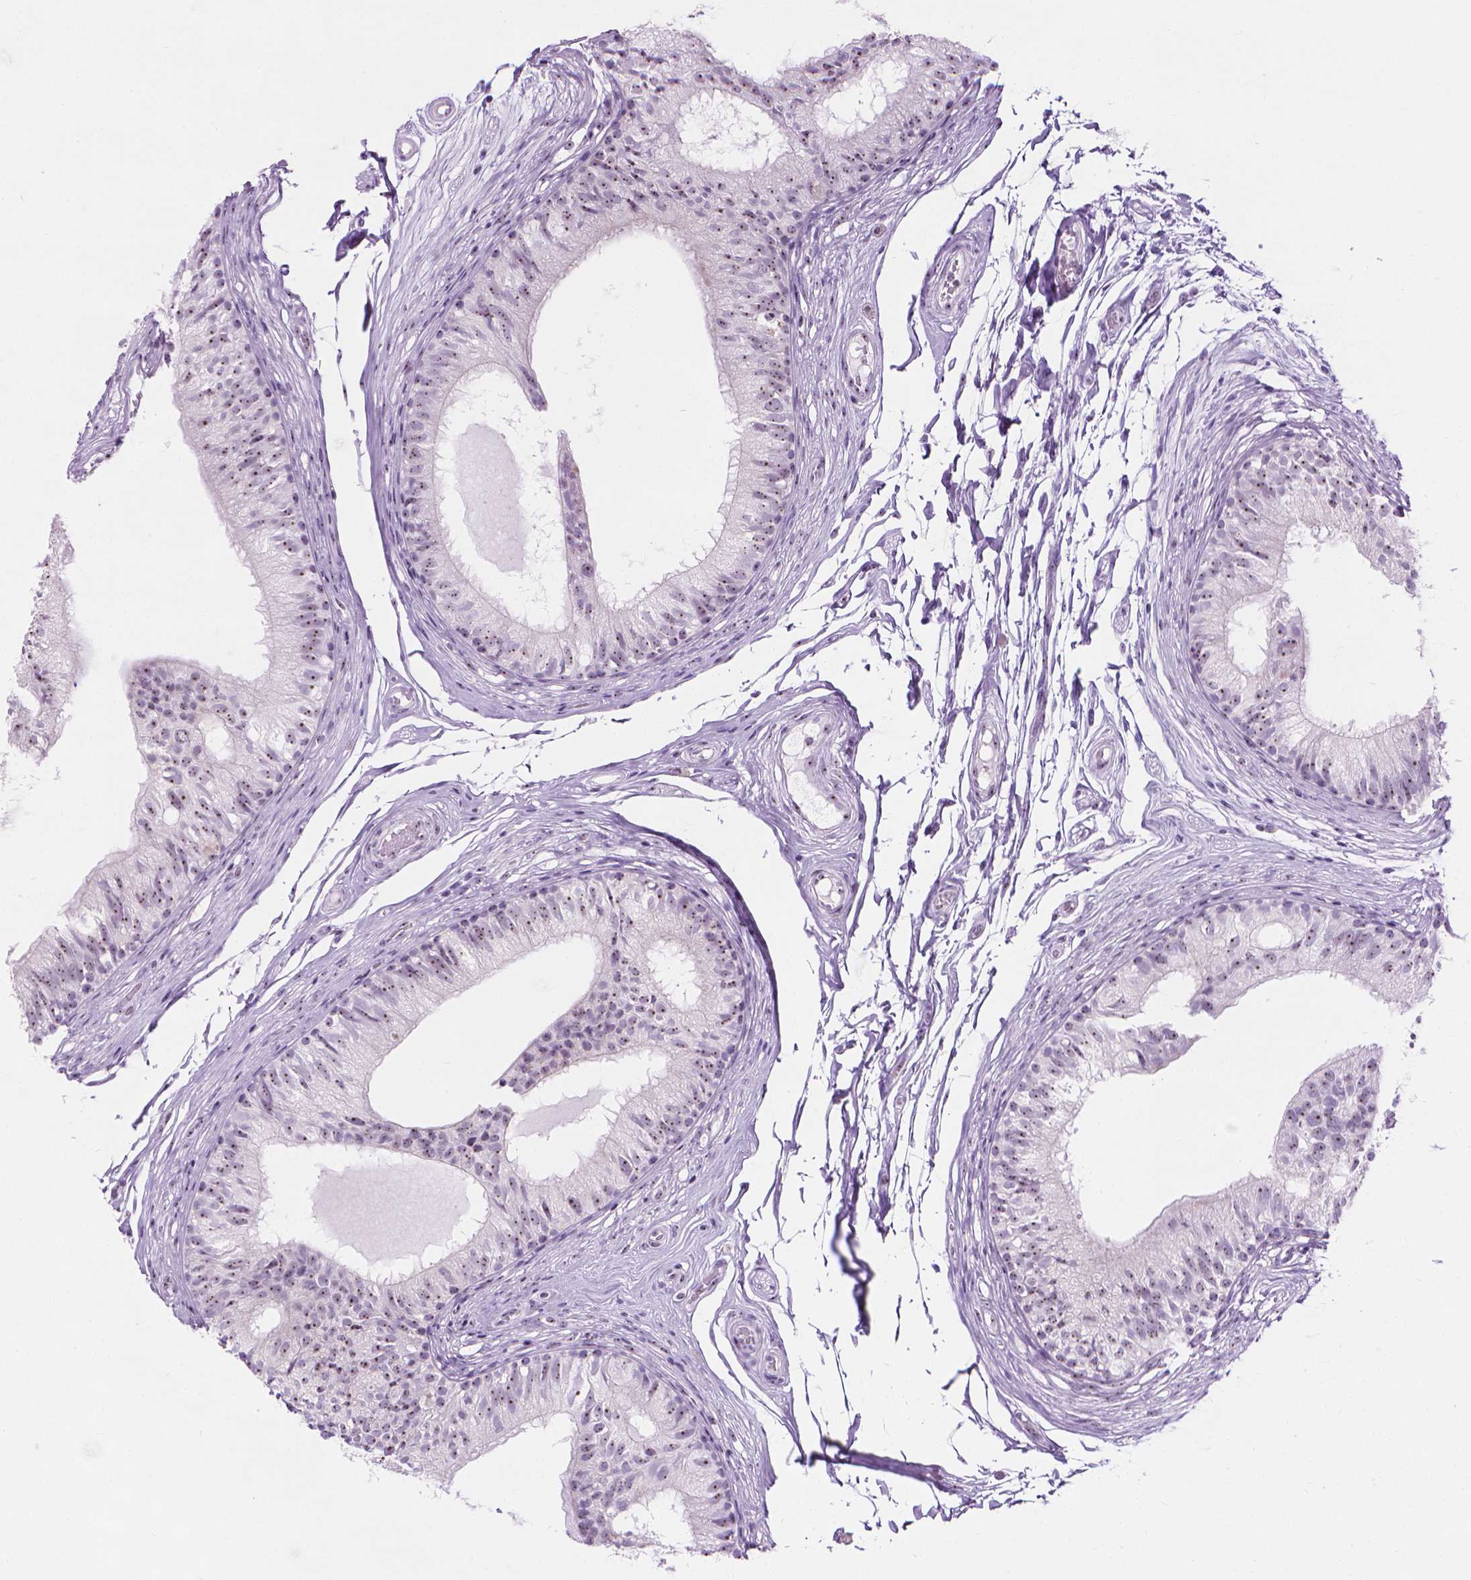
{"staining": {"intensity": "moderate", "quantity": "25%-75%", "location": "nuclear"}, "tissue": "epididymis", "cell_type": "Glandular cells", "image_type": "normal", "snomed": [{"axis": "morphology", "description": "Normal tissue, NOS"}, {"axis": "topography", "description": "Epididymis"}], "caption": "Epididymis stained with DAB (3,3'-diaminobenzidine) IHC displays medium levels of moderate nuclear expression in approximately 25%-75% of glandular cells.", "gene": "NOL7", "patient": {"sex": "male", "age": 29}}